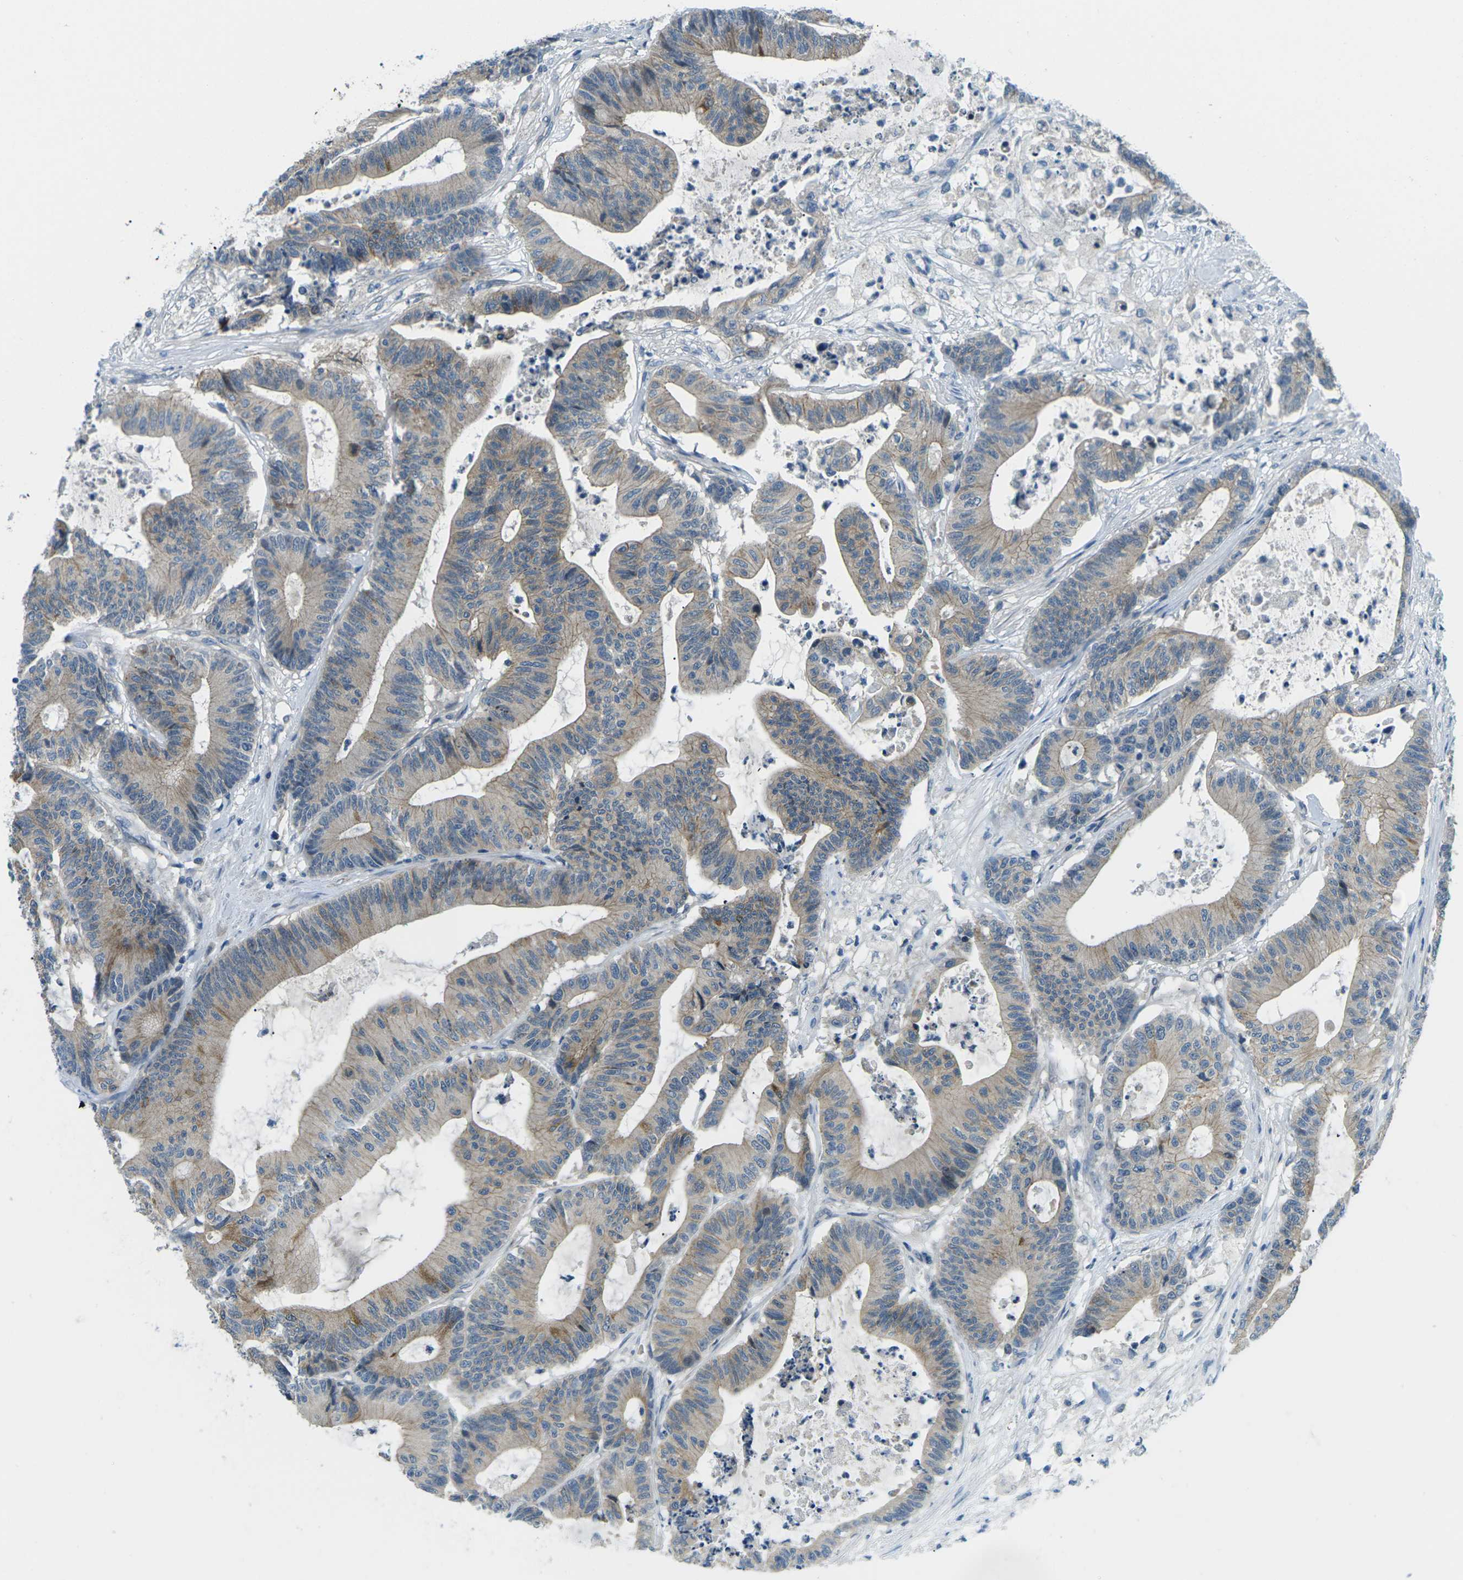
{"staining": {"intensity": "moderate", "quantity": "25%-75%", "location": "cytoplasmic/membranous"}, "tissue": "colorectal cancer", "cell_type": "Tumor cells", "image_type": "cancer", "snomed": [{"axis": "morphology", "description": "Adenocarcinoma, NOS"}, {"axis": "topography", "description": "Colon"}], "caption": "Immunohistochemistry image of human adenocarcinoma (colorectal) stained for a protein (brown), which demonstrates medium levels of moderate cytoplasmic/membranous staining in about 25%-75% of tumor cells.", "gene": "CTNND1", "patient": {"sex": "female", "age": 84}}